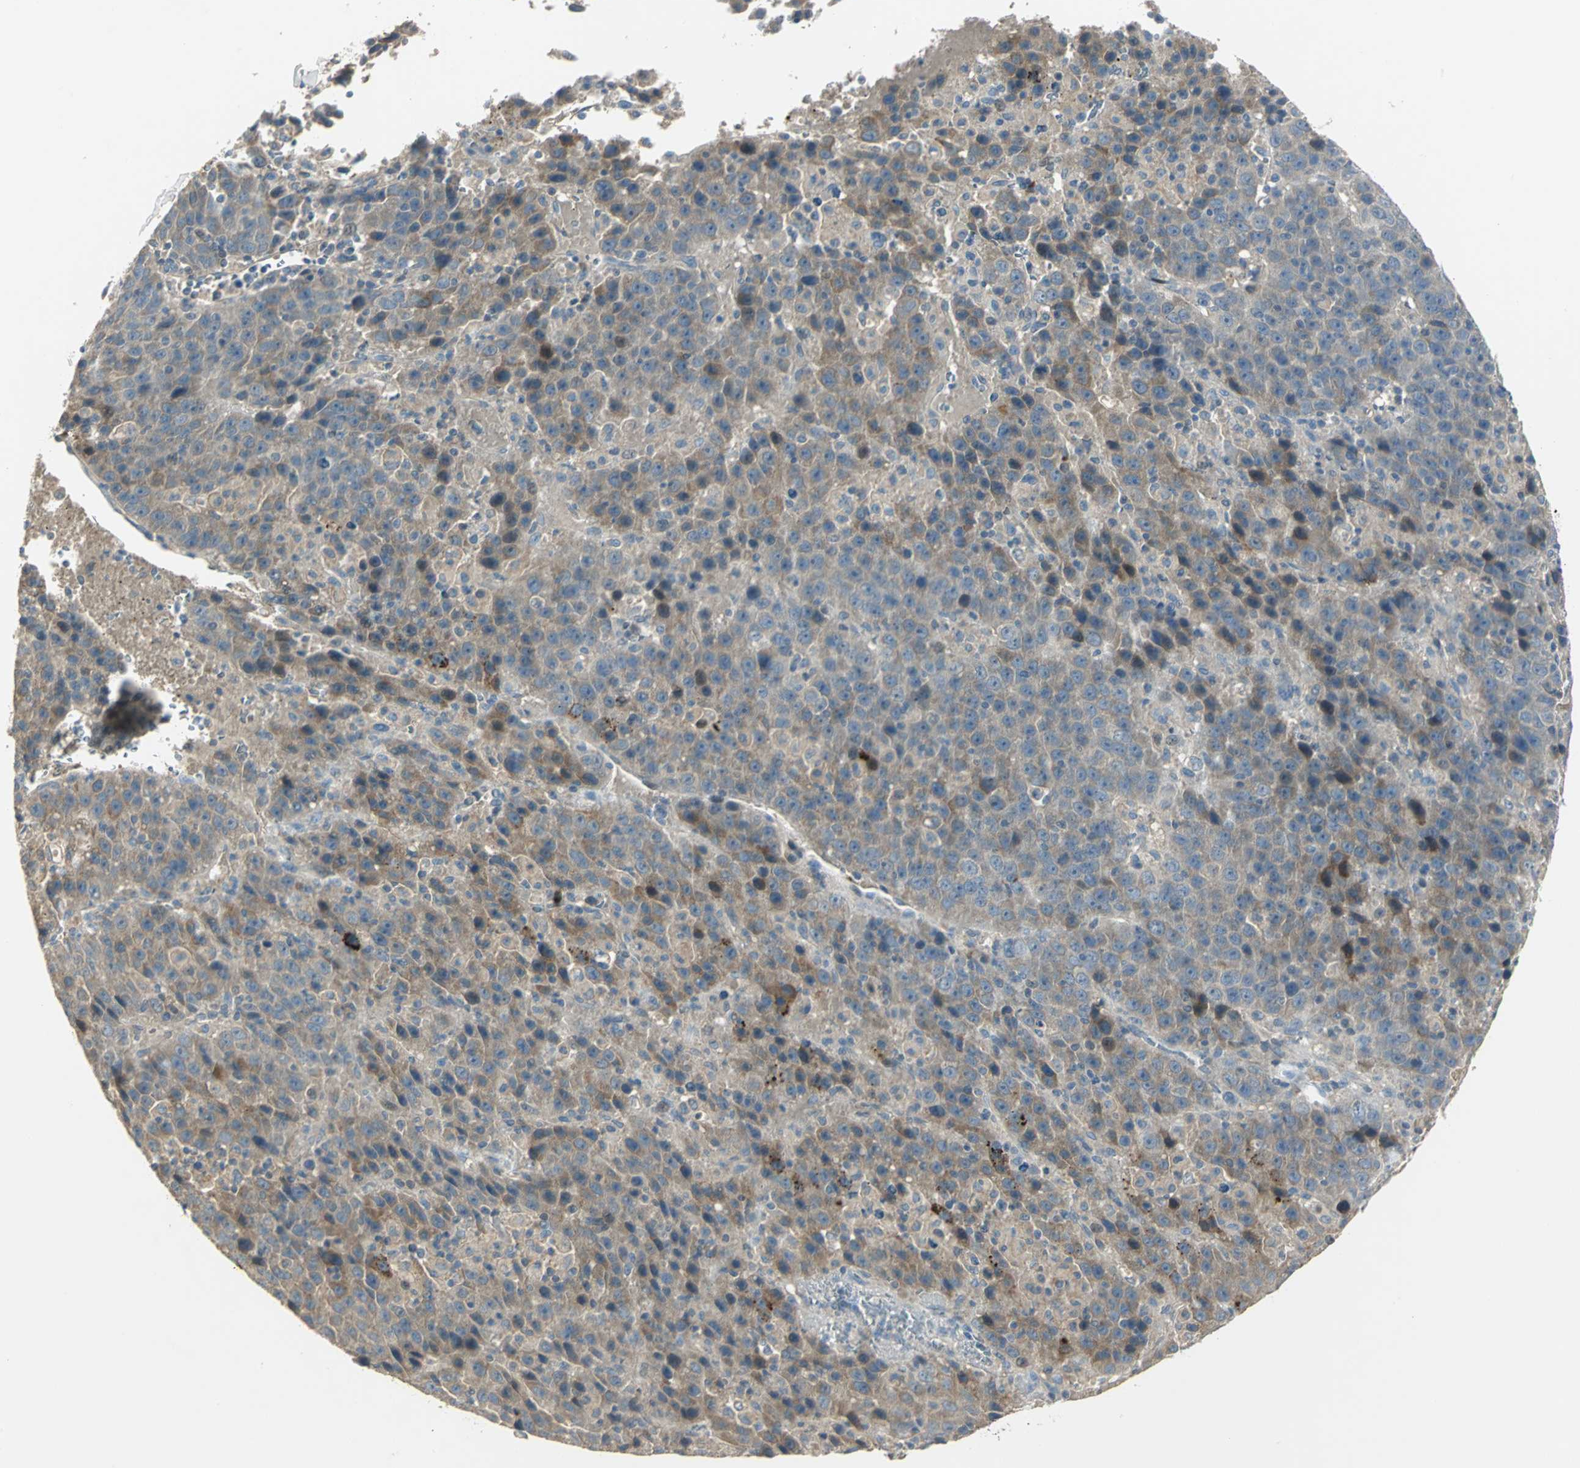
{"staining": {"intensity": "moderate", "quantity": "25%-75%", "location": "cytoplasmic/membranous"}, "tissue": "liver cancer", "cell_type": "Tumor cells", "image_type": "cancer", "snomed": [{"axis": "morphology", "description": "Carcinoma, Hepatocellular, NOS"}, {"axis": "topography", "description": "Liver"}], "caption": "Liver hepatocellular carcinoma stained with a brown dye shows moderate cytoplasmic/membranous positive positivity in about 25%-75% of tumor cells.", "gene": "PROC", "patient": {"sex": "female", "age": 53}}